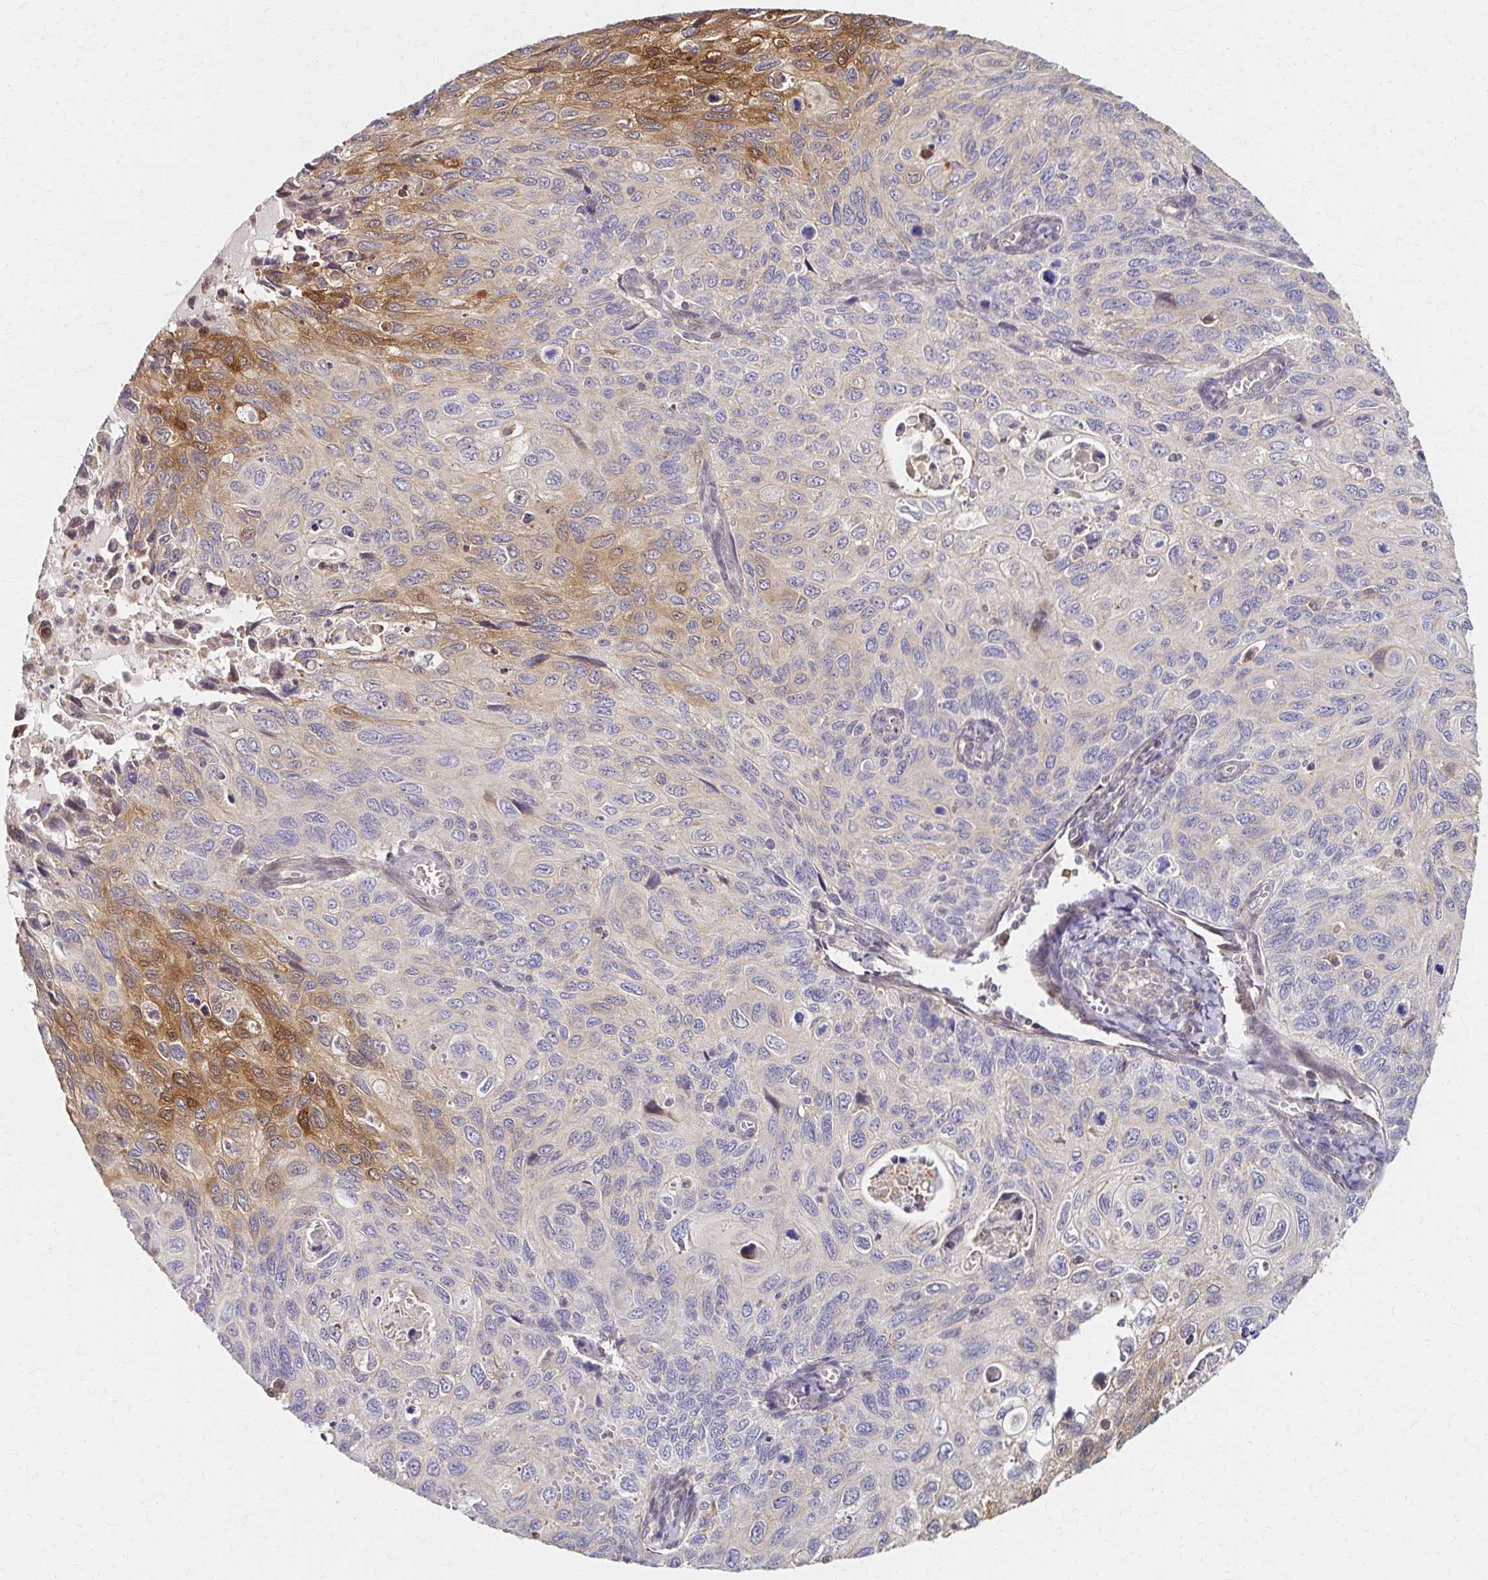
{"staining": {"intensity": "moderate", "quantity": "<25%", "location": "cytoplasmic/membranous,nuclear"}, "tissue": "cervical cancer", "cell_type": "Tumor cells", "image_type": "cancer", "snomed": [{"axis": "morphology", "description": "Squamous cell carcinoma, NOS"}, {"axis": "topography", "description": "Cervix"}], "caption": "The histopathology image exhibits a brown stain indicating the presence of a protein in the cytoplasmic/membranous and nuclear of tumor cells in cervical squamous cell carcinoma. (Stains: DAB (3,3'-diaminobenzidine) in brown, nuclei in blue, Microscopy: brightfield microscopy at high magnification).", "gene": "EOLA2", "patient": {"sex": "female", "age": 70}}